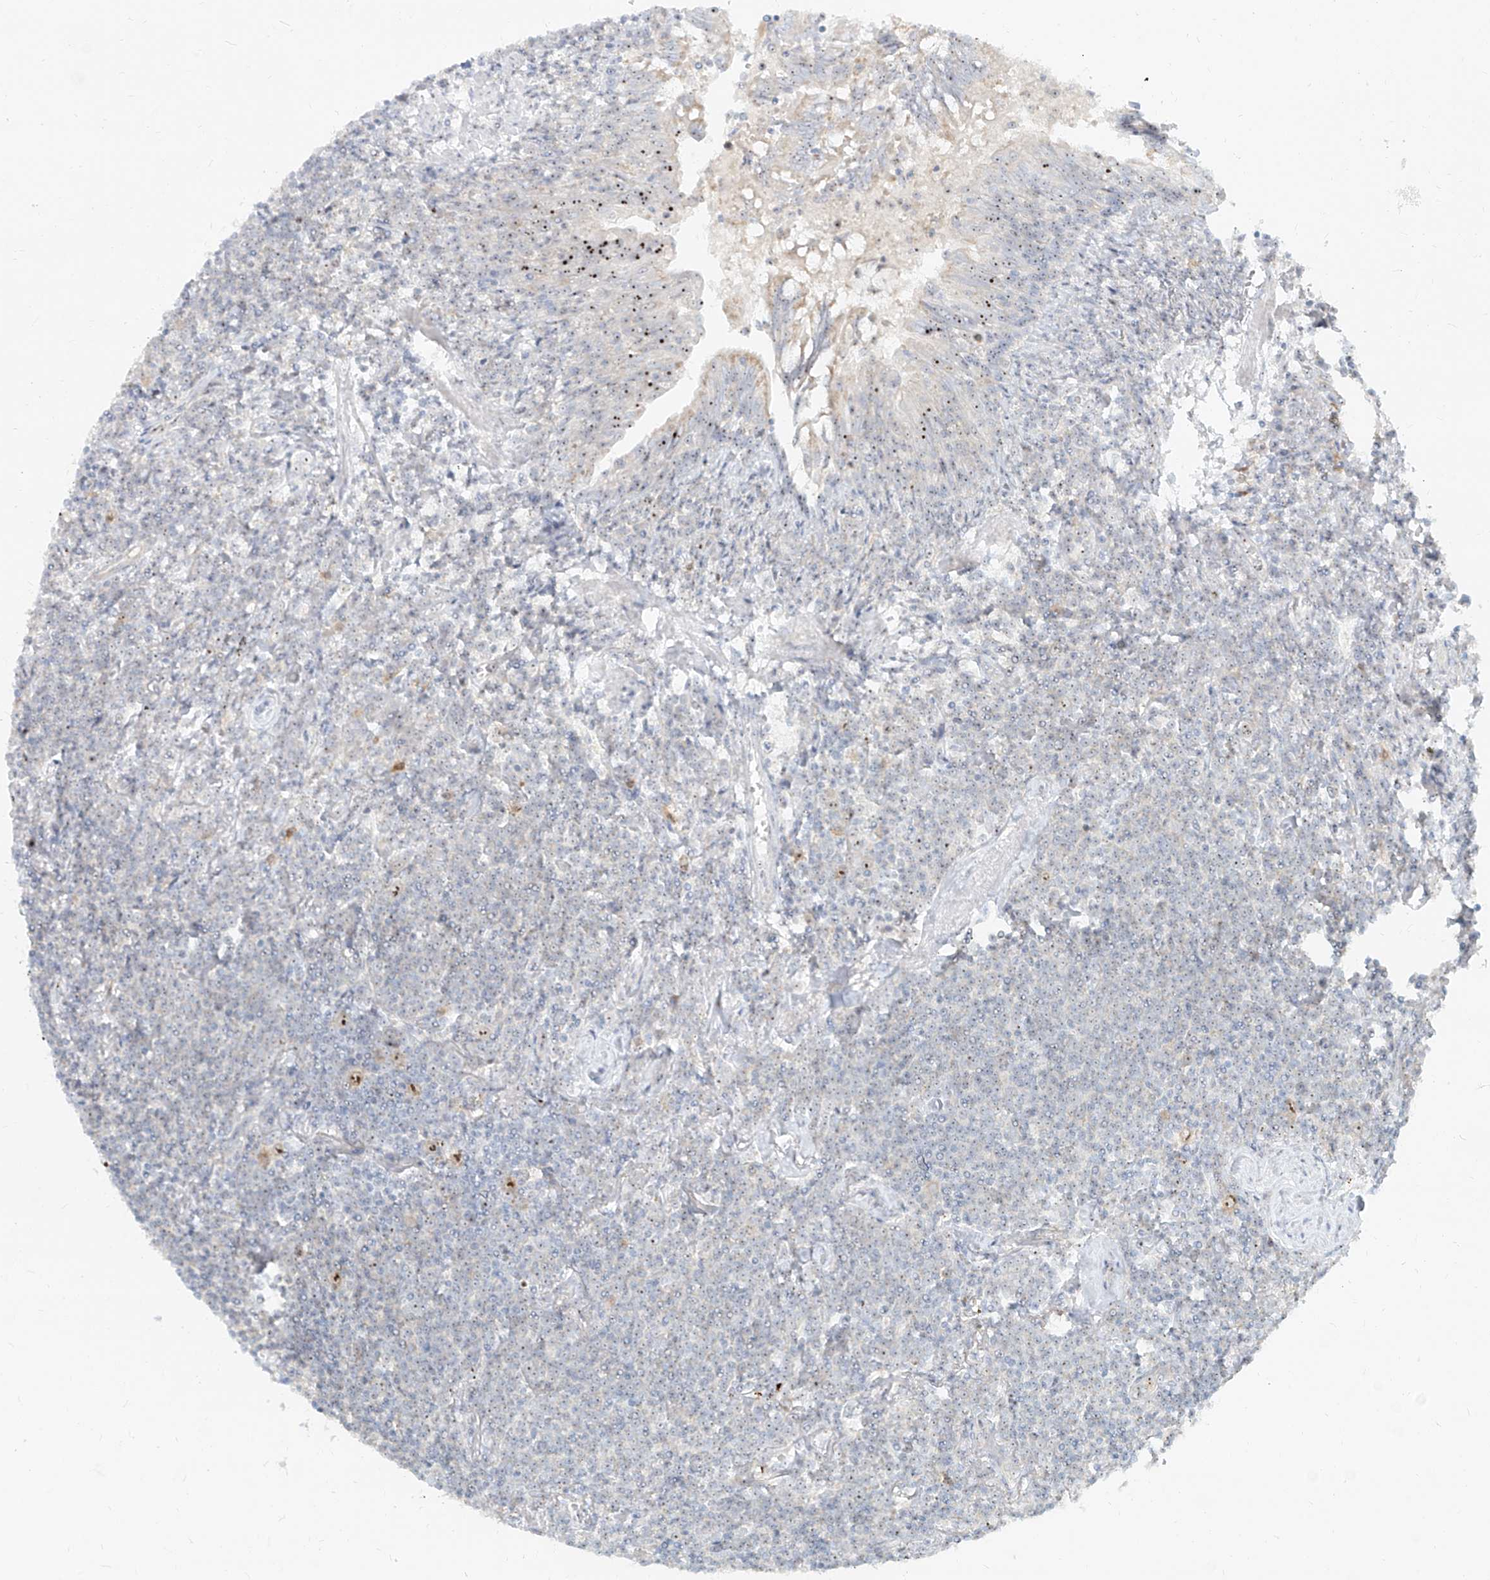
{"staining": {"intensity": "negative", "quantity": "none", "location": "none"}, "tissue": "lymphoma", "cell_type": "Tumor cells", "image_type": "cancer", "snomed": [{"axis": "morphology", "description": "Malignant lymphoma, non-Hodgkin's type, Low grade"}, {"axis": "topography", "description": "Lung"}], "caption": "High magnification brightfield microscopy of malignant lymphoma, non-Hodgkin's type (low-grade) stained with DAB (3,3'-diaminobenzidine) (brown) and counterstained with hematoxylin (blue): tumor cells show no significant expression.", "gene": "BYSL", "patient": {"sex": "female", "age": 71}}